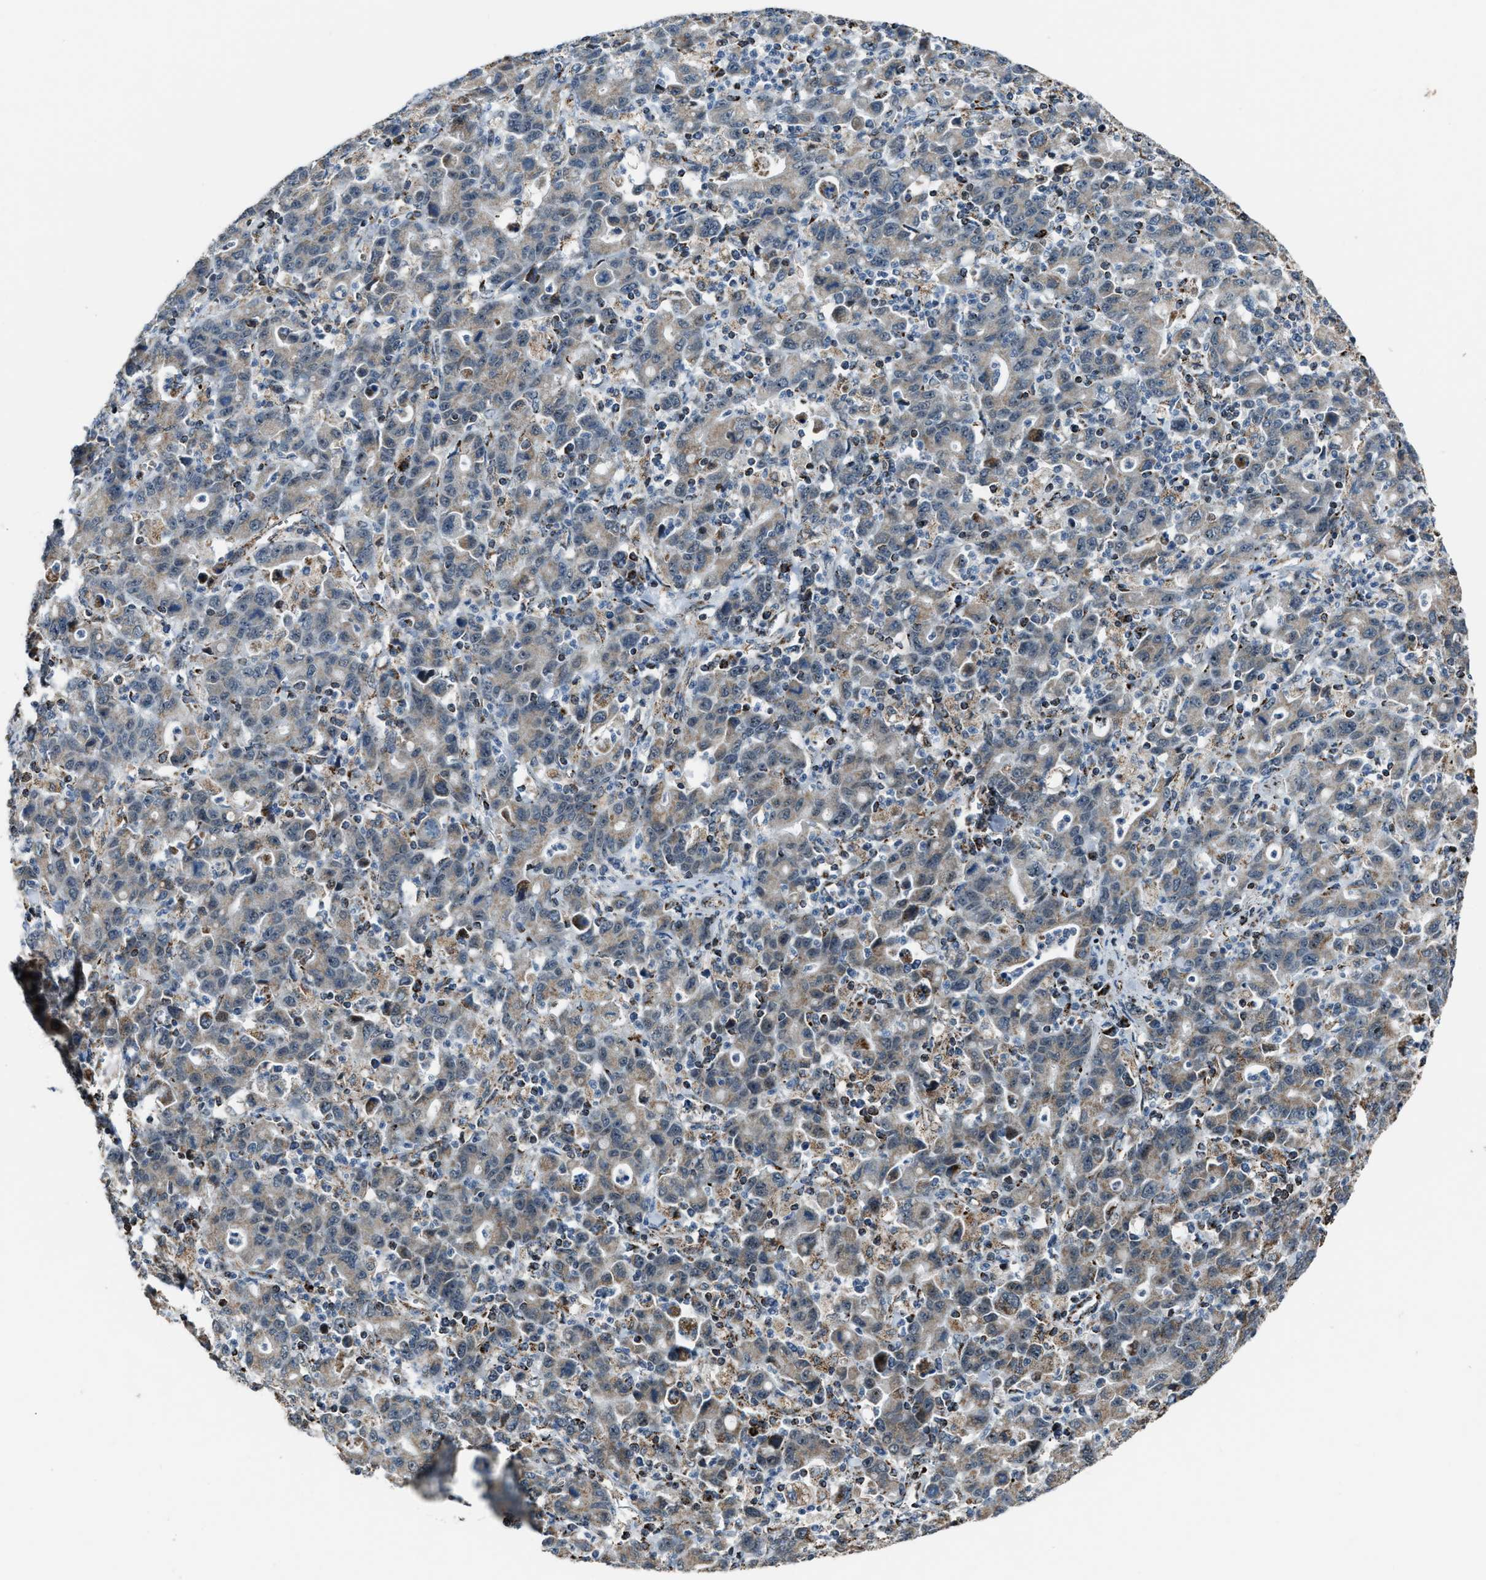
{"staining": {"intensity": "weak", "quantity": ">75%", "location": "cytoplasmic/membranous"}, "tissue": "stomach cancer", "cell_type": "Tumor cells", "image_type": "cancer", "snomed": [{"axis": "morphology", "description": "Adenocarcinoma, NOS"}, {"axis": "topography", "description": "Stomach, upper"}], "caption": "A high-resolution photomicrograph shows immunohistochemistry (IHC) staining of stomach cancer (adenocarcinoma), which exhibits weak cytoplasmic/membranous staining in approximately >75% of tumor cells. (IHC, brightfield microscopy, high magnification).", "gene": "CHN2", "patient": {"sex": "male", "age": 69}}